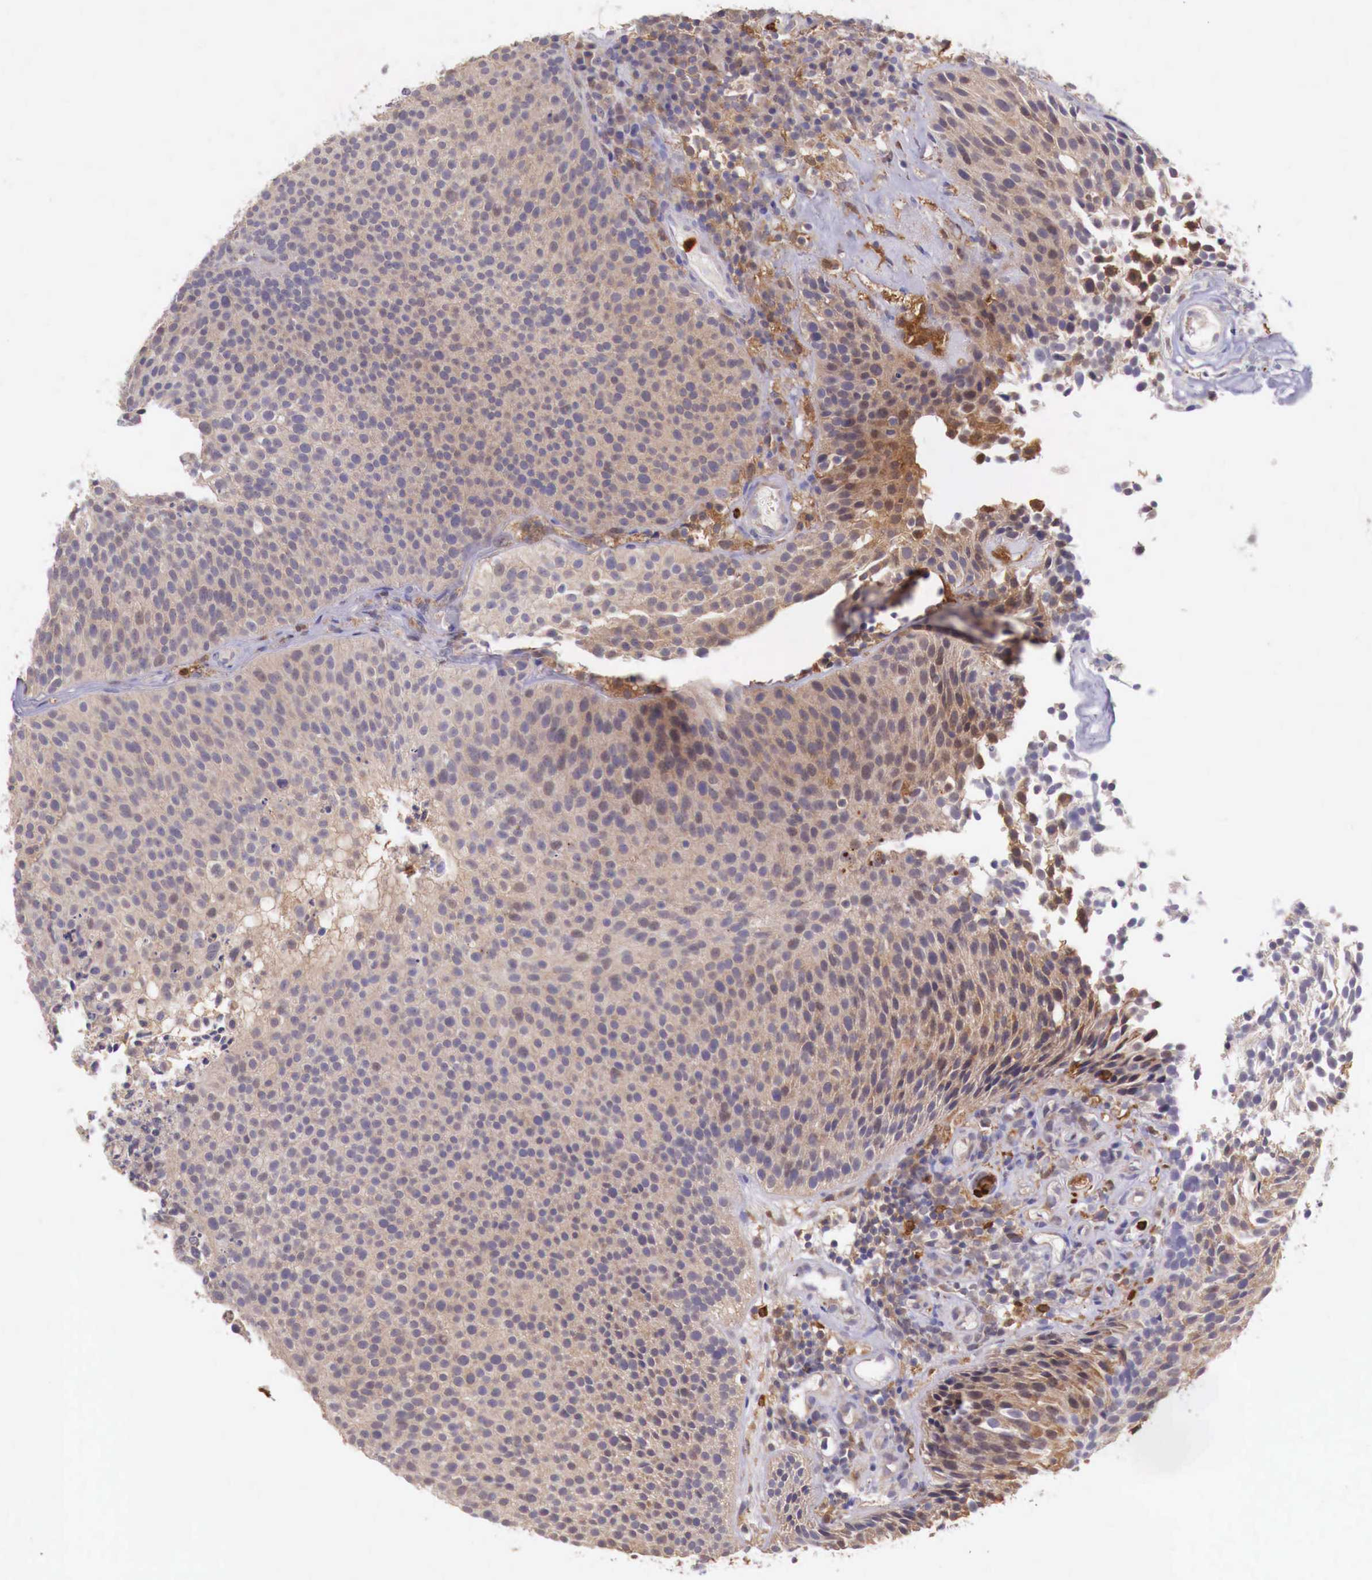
{"staining": {"intensity": "weak", "quantity": ">75%", "location": "cytoplasmic/membranous"}, "tissue": "urothelial cancer", "cell_type": "Tumor cells", "image_type": "cancer", "snomed": [{"axis": "morphology", "description": "Urothelial carcinoma, Low grade"}, {"axis": "topography", "description": "Urinary bladder"}], "caption": "Approximately >75% of tumor cells in human urothelial cancer exhibit weak cytoplasmic/membranous protein staining as visualized by brown immunohistochemical staining.", "gene": "GAB2", "patient": {"sex": "male", "age": 85}}